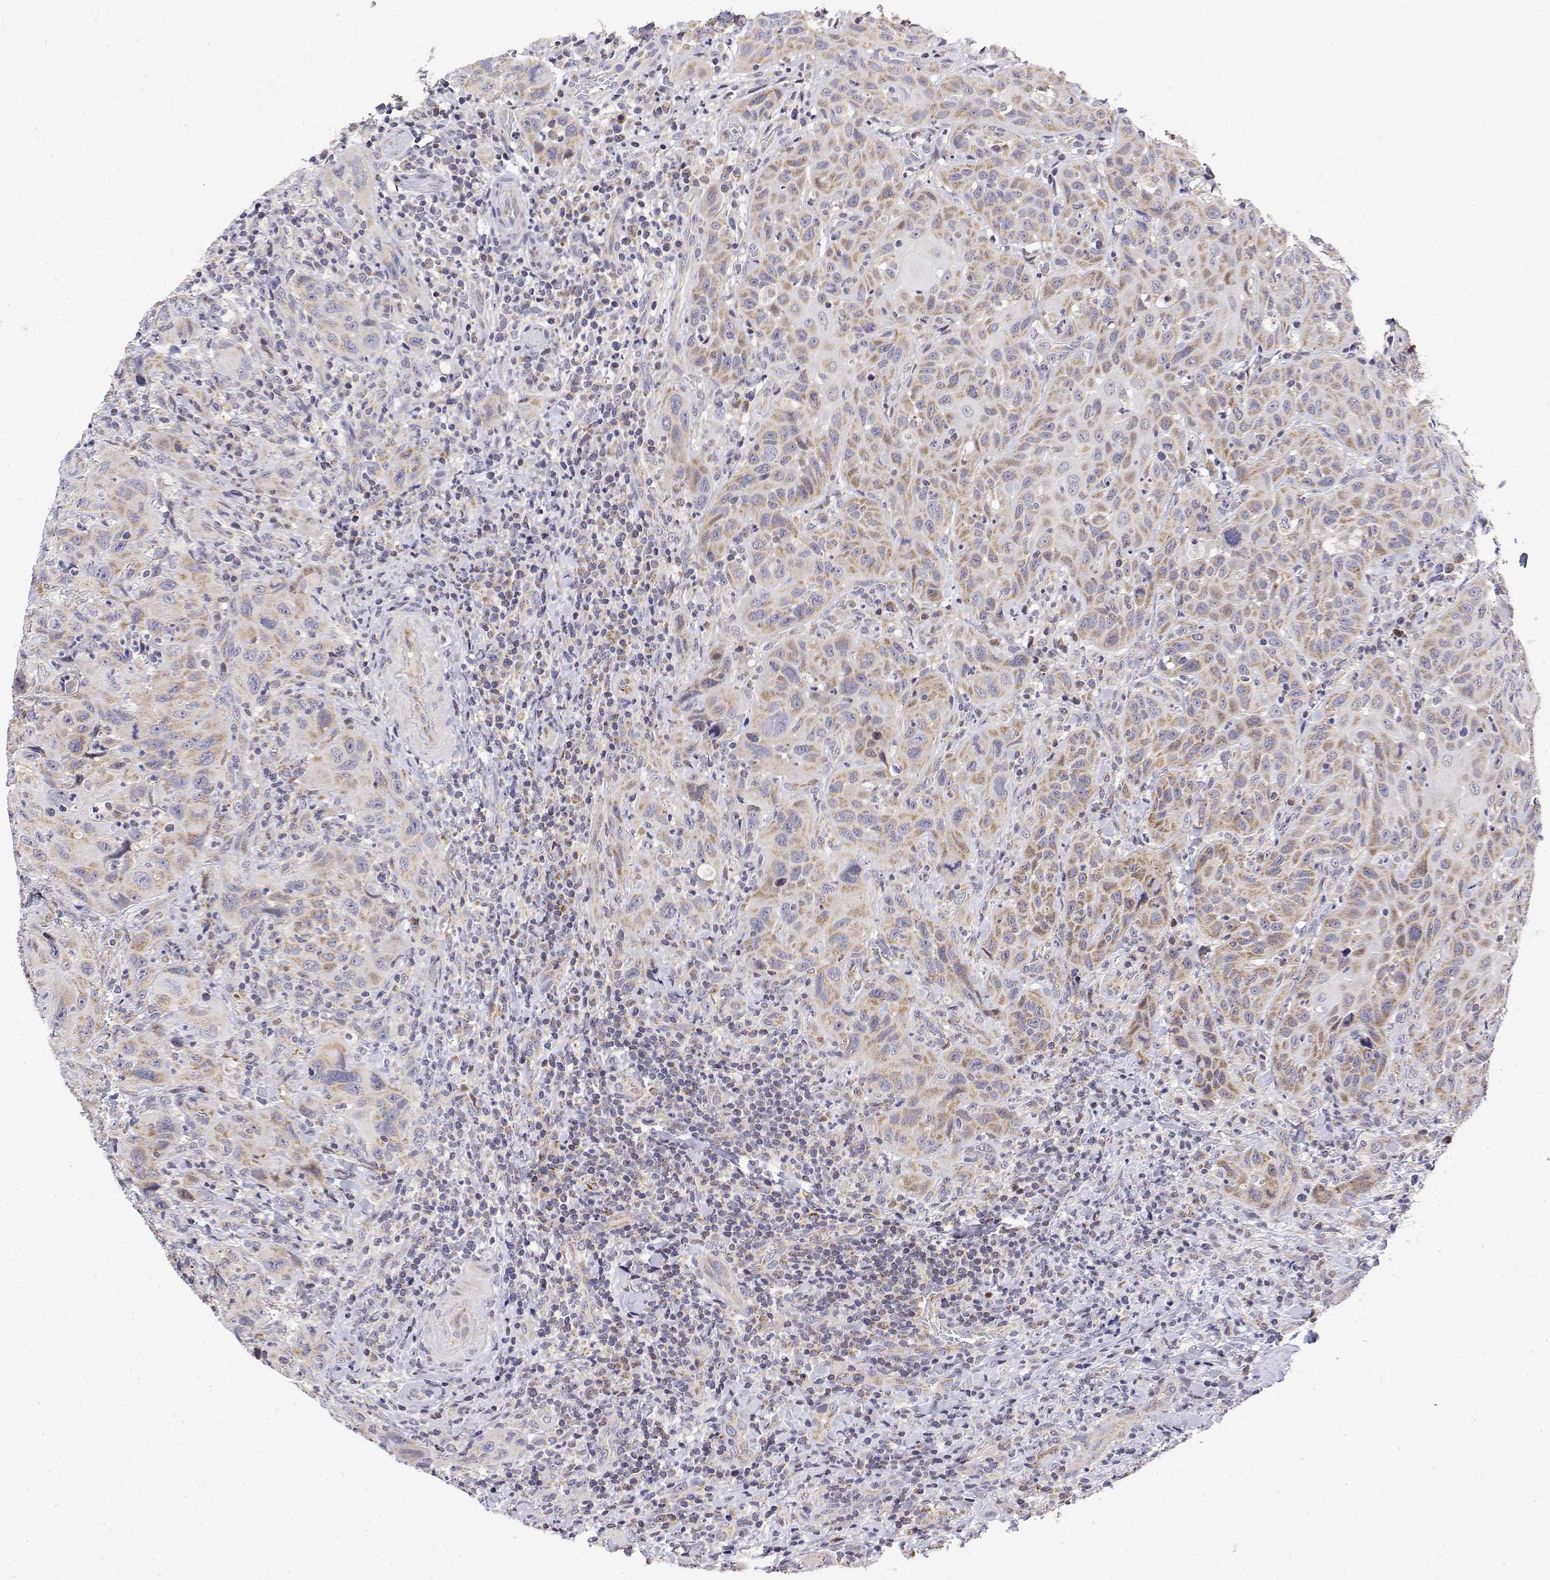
{"staining": {"intensity": "weak", "quantity": ">75%", "location": "cytoplasmic/membranous"}, "tissue": "head and neck cancer", "cell_type": "Tumor cells", "image_type": "cancer", "snomed": [{"axis": "morphology", "description": "Normal tissue, NOS"}, {"axis": "morphology", "description": "Squamous cell carcinoma, NOS"}, {"axis": "topography", "description": "Oral tissue"}, {"axis": "topography", "description": "Tounge, NOS"}, {"axis": "topography", "description": "Head-Neck"}], "caption": "This histopathology image displays immunohistochemistry staining of human squamous cell carcinoma (head and neck), with low weak cytoplasmic/membranous expression in about >75% of tumor cells.", "gene": "GADD45GIP1", "patient": {"sex": "male", "age": 62}}